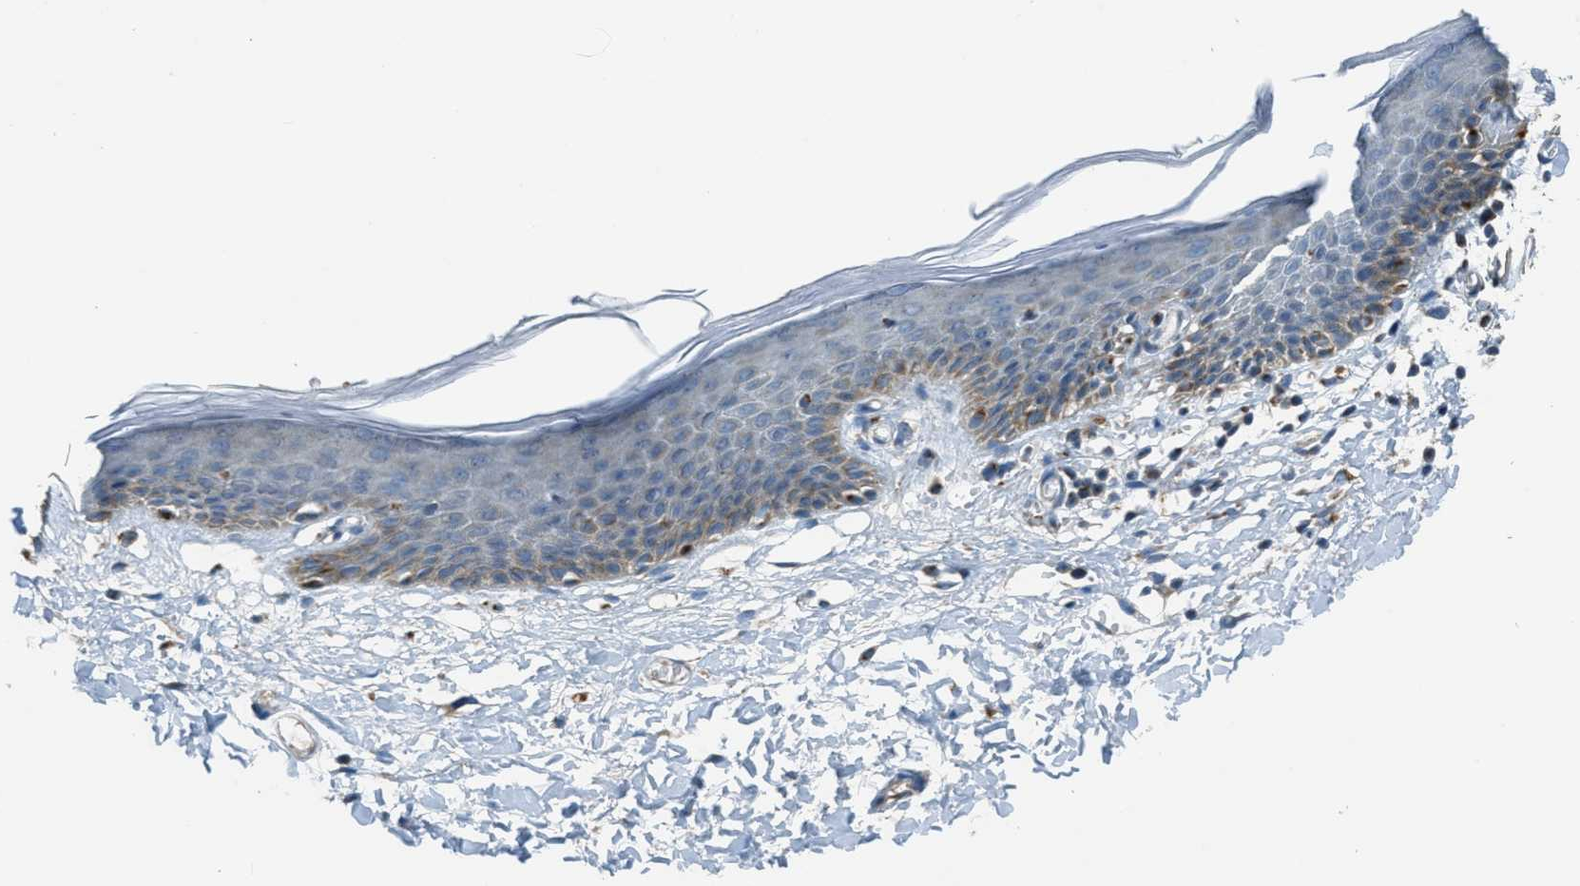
{"staining": {"intensity": "moderate", "quantity": "<25%", "location": "cytoplasmic/membranous"}, "tissue": "skin", "cell_type": "Epidermal cells", "image_type": "normal", "snomed": [{"axis": "morphology", "description": "Normal tissue, NOS"}, {"axis": "topography", "description": "Vulva"}], "caption": "A low amount of moderate cytoplasmic/membranous expression is seen in about <25% of epidermal cells in unremarkable skin. (DAB IHC, brown staining for protein, blue staining for nuclei).", "gene": "BCKDK", "patient": {"sex": "female", "age": 54}}